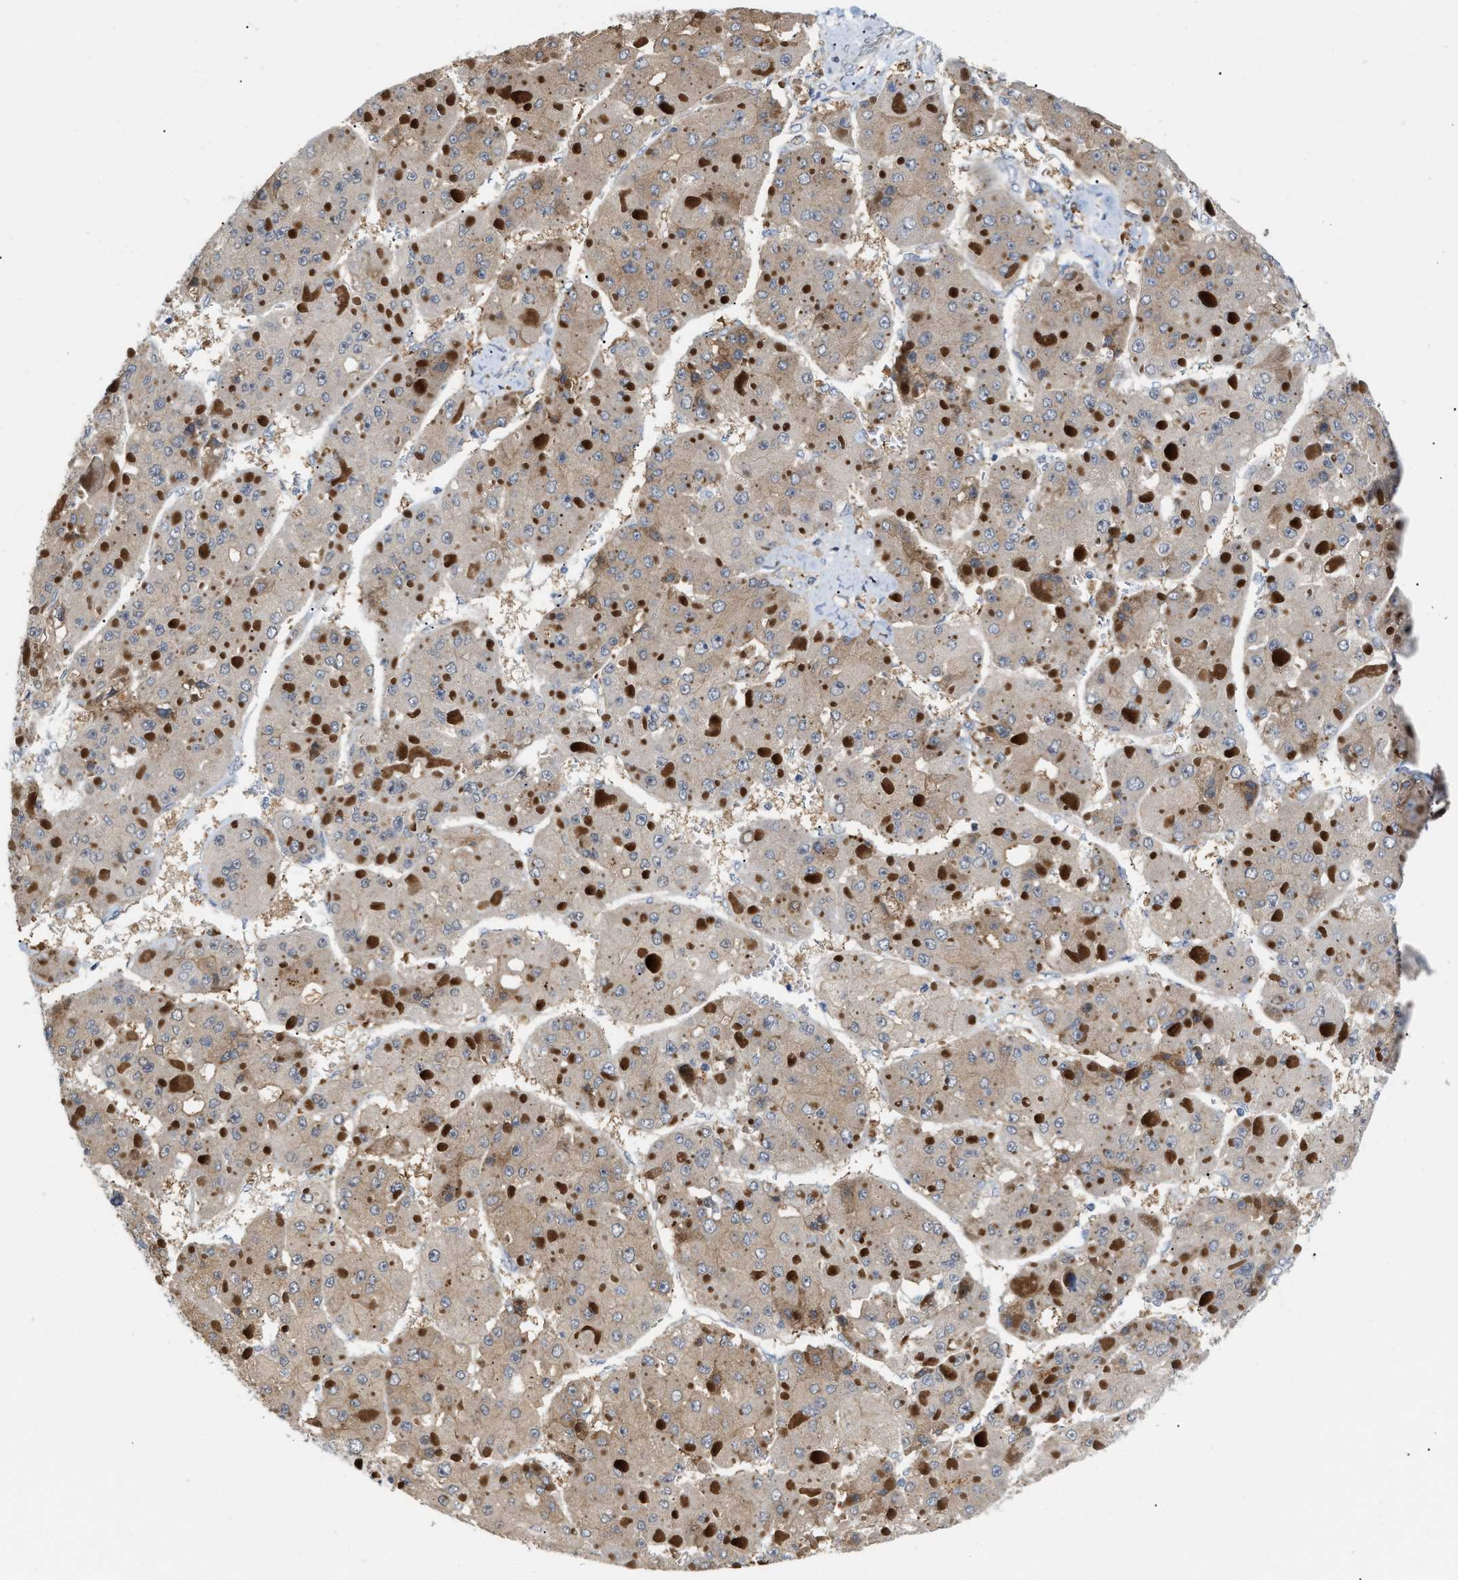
{"staining": {"intensity": "weak", "quantity": ">75%", "location": "cytoplasmic/membranous"}, "tissue": "liver cancer", "cell_type": "Tumor cells", "image_type": "cancer", "snomed": [{"axis": "morphology", "description": "Carcinoma, Hepatocellular, NOS"}, {"axis": "topography", "description": "Liver"}], "caption": "Protein expression analysis of human liver cancer (hepatocellular carcinoma) reveals weak cytoplasmic/membranous positivity in about >75% of tumor cells. Immunohistochemistry (ihc) stains the protein of interest in brown and the nuclei are stained blue.", "gene": "CSNK1A1", "patient": {"sex": "female", "age": 73}}